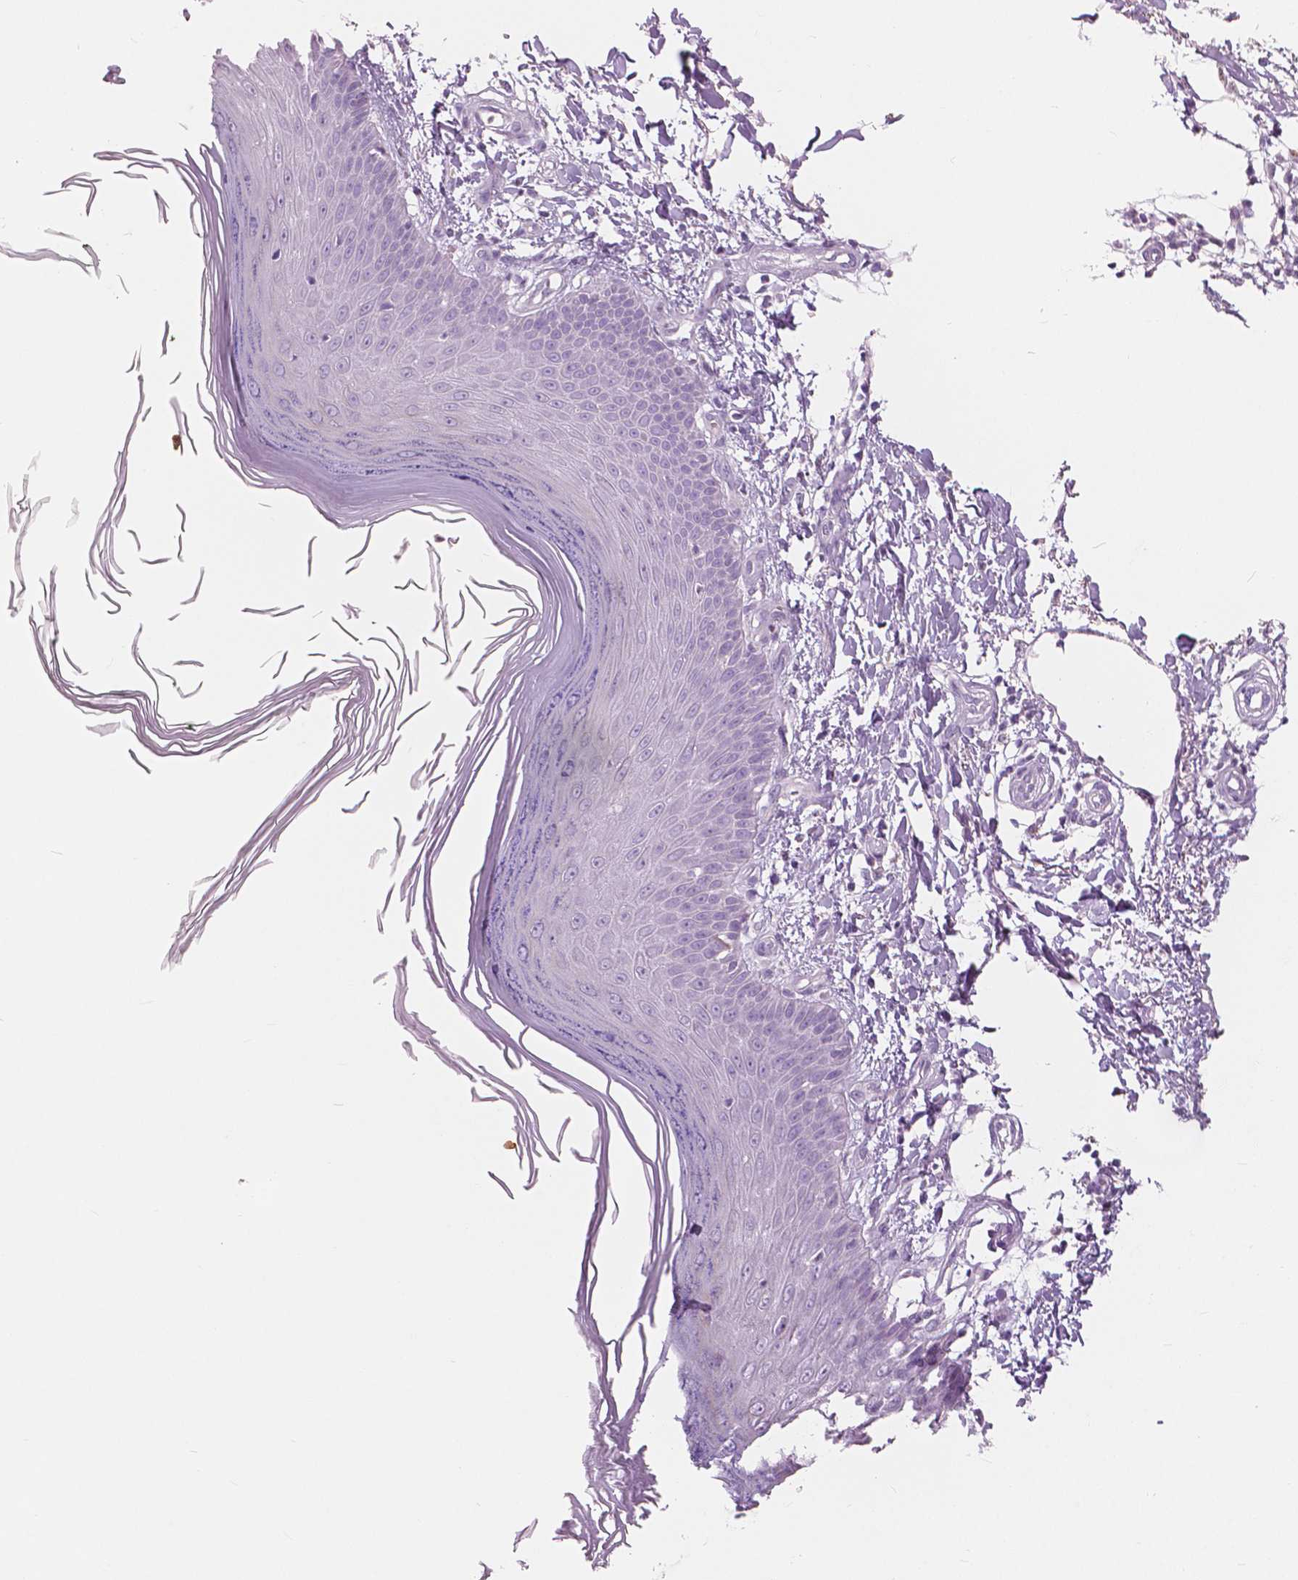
{"staining": {"intensity": "negative", "quantity": "none", "location": "none"}, "tissue": "skin", "cell_type": "Fibroblasts", "image_type": "normal", "snomed": [{"axis": "morphology", "description": "Normal tissue, NOS"}, {"axis": "topography", "description": "Skin"}], "caption": "IHC image of normal human skin stained for a protein (brown), which exhibits no expression in fibroblasts.", "gene": "CXCR2", "patient": {"sex": "female", "age": 62}}